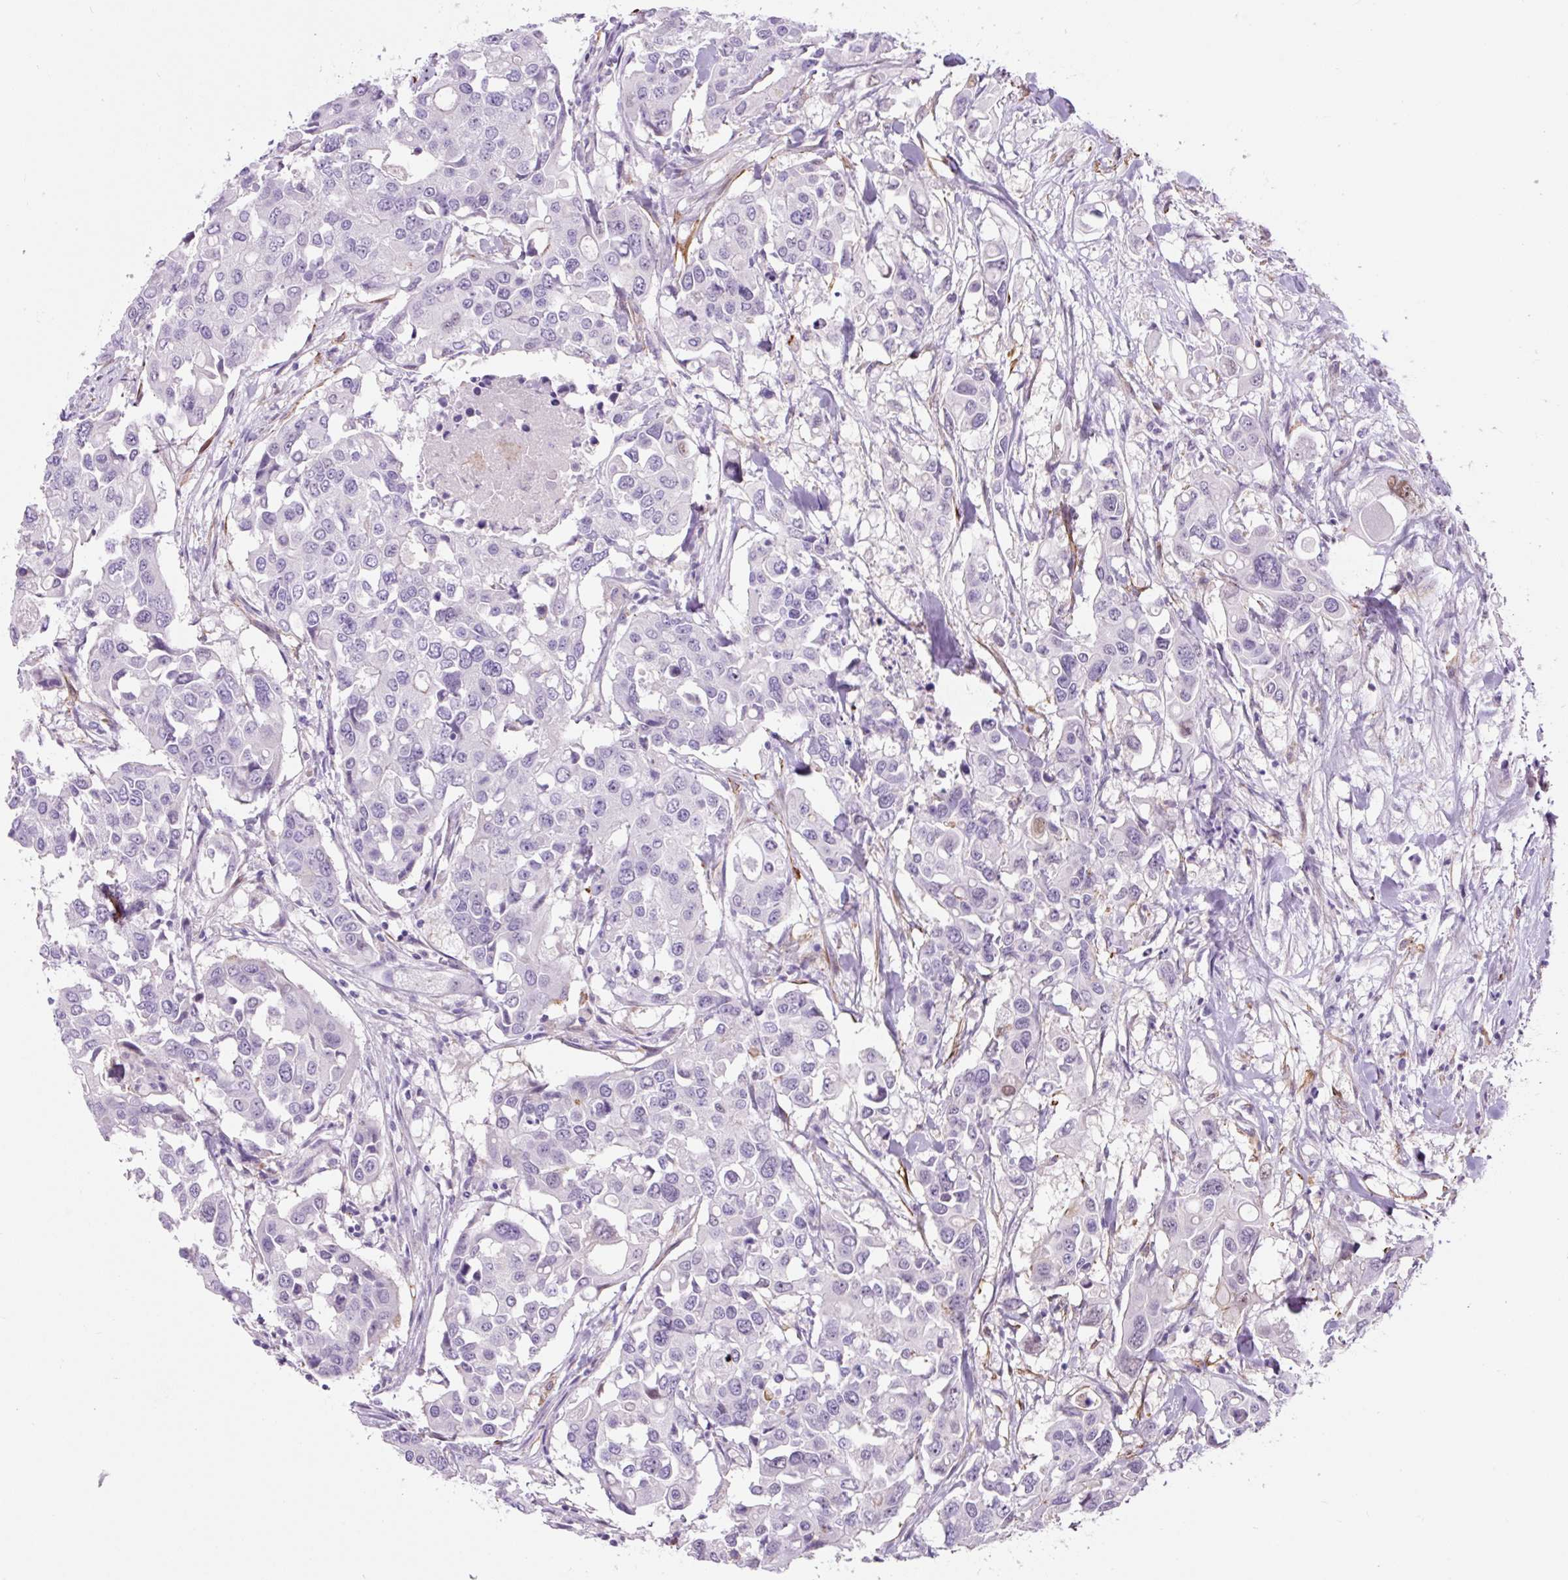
{"staining": {"intensity": "negative", "quantity": "none", "location": "none"}, "tissue": "colorectal cancer", "cell_type": "Tumor cells", "image_type": "cancer", "snomed": [{"axis": "morphology", "description": "Adenocarcinoma, NOS"}, {"axis": "topography", "description": "Colon"}], "caption": "This histopathology image is of colorectal cancer (adenocarcinoma) stained with IHC to label a protein in brown with the nuclei are counter-stained blue. There is no expression in tumor cells.", "gene": "B3GALT5", "patient": {"sex": "male", "age": 77}}